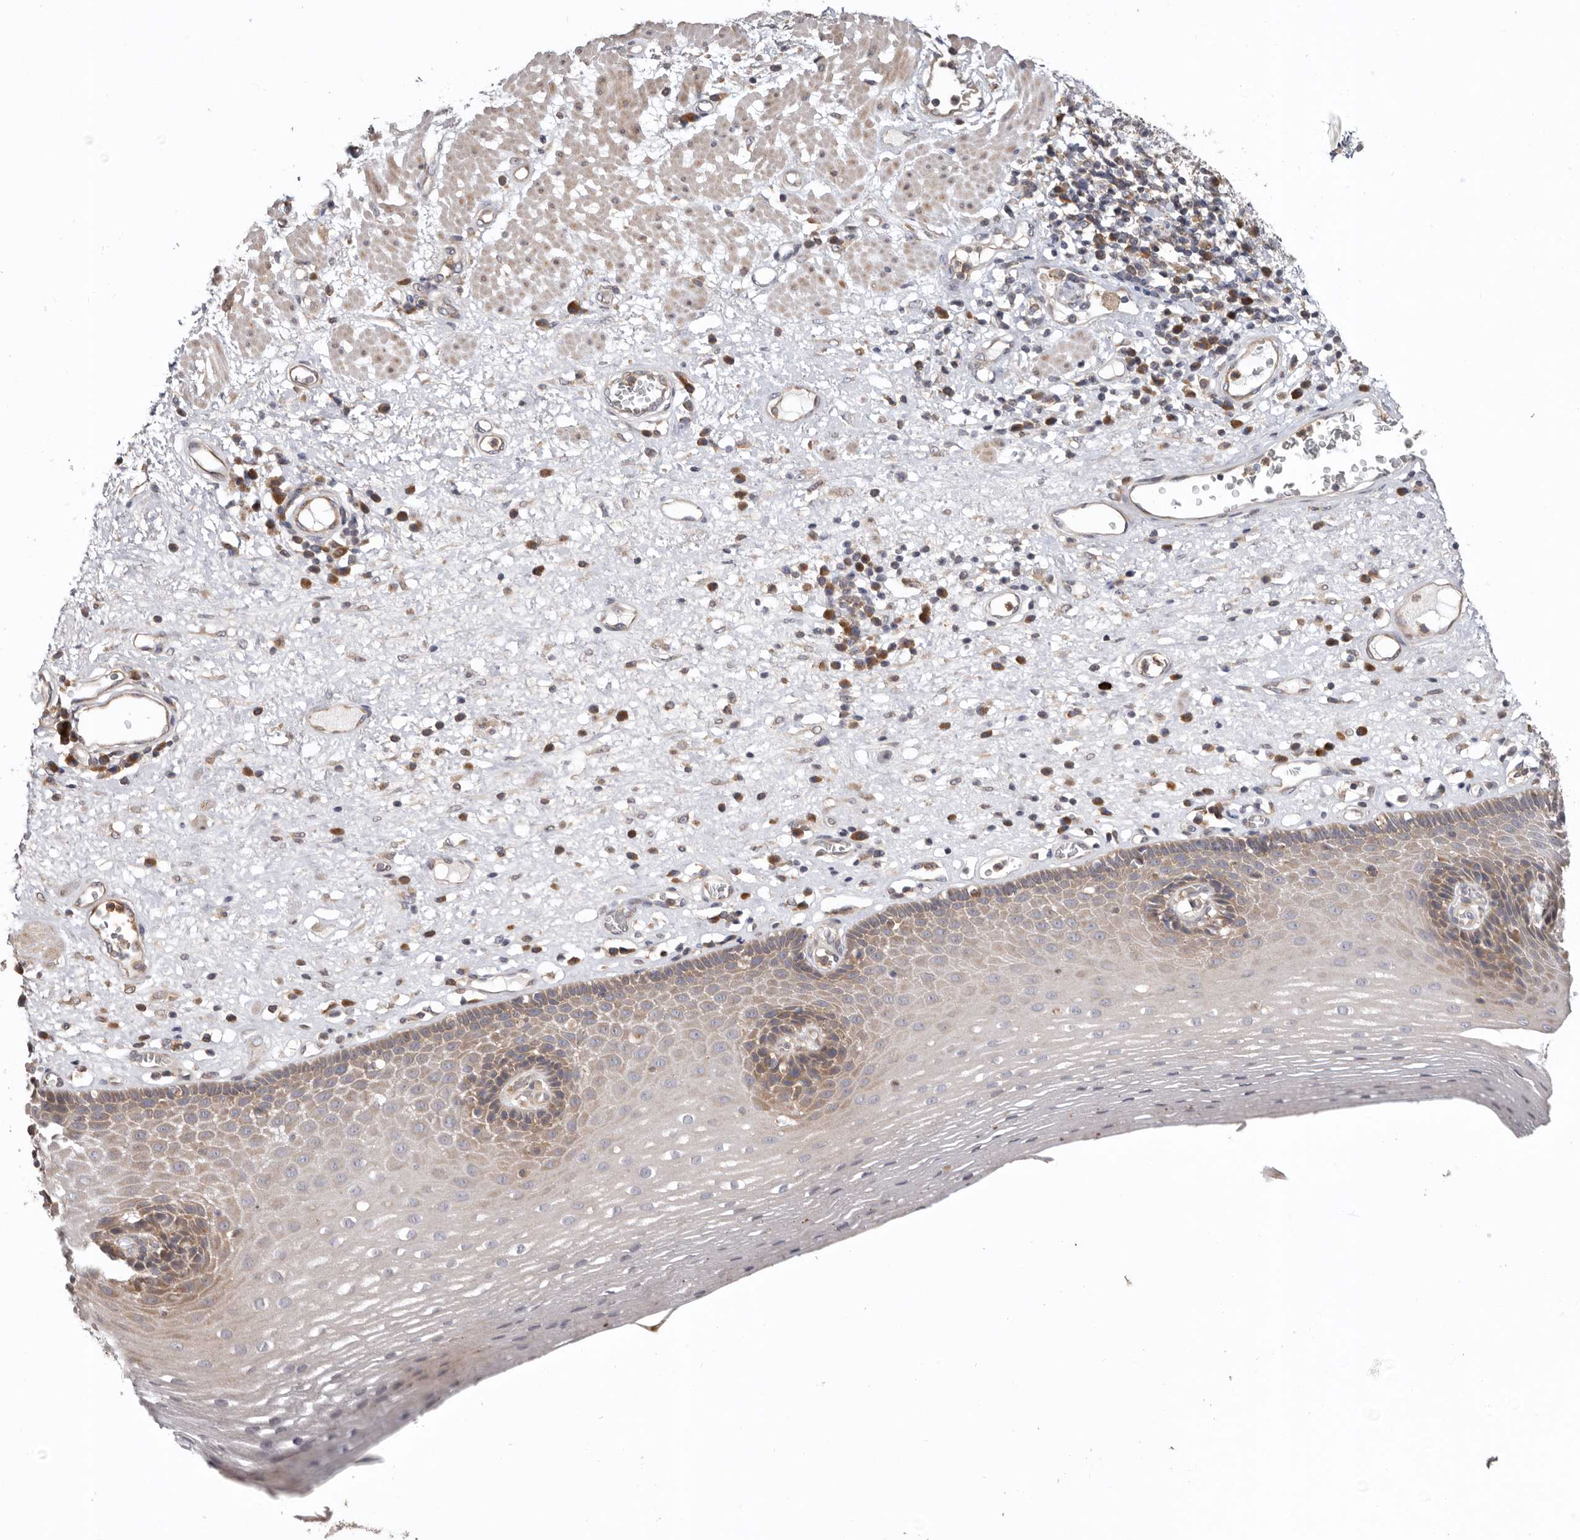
{"staining": {"intensity": "moderate", "quantity": "25%-75%", "location": "cytoplasmic/membranous"}, "tissue": "esophagus", "cell_type": "Squamous epithelial cells", "image_type": "normal", "snomed": [{"axis": "morphology", "description": "Normal tissue, NOS"}, {"axis": "morphology", "description": "Adenocarcinoma, NOS"}, {"axis": "topography", "description": "Esophagus"}], "caption": "Immunohistochemical staining of benign human esophagus exhibits moderate cytoplasmic/membranous protein staining in approximately 25%-75% of squamous epithelial cells.", "gene": "TMUB1", "patient": {"sex": "male", "age": 62}}